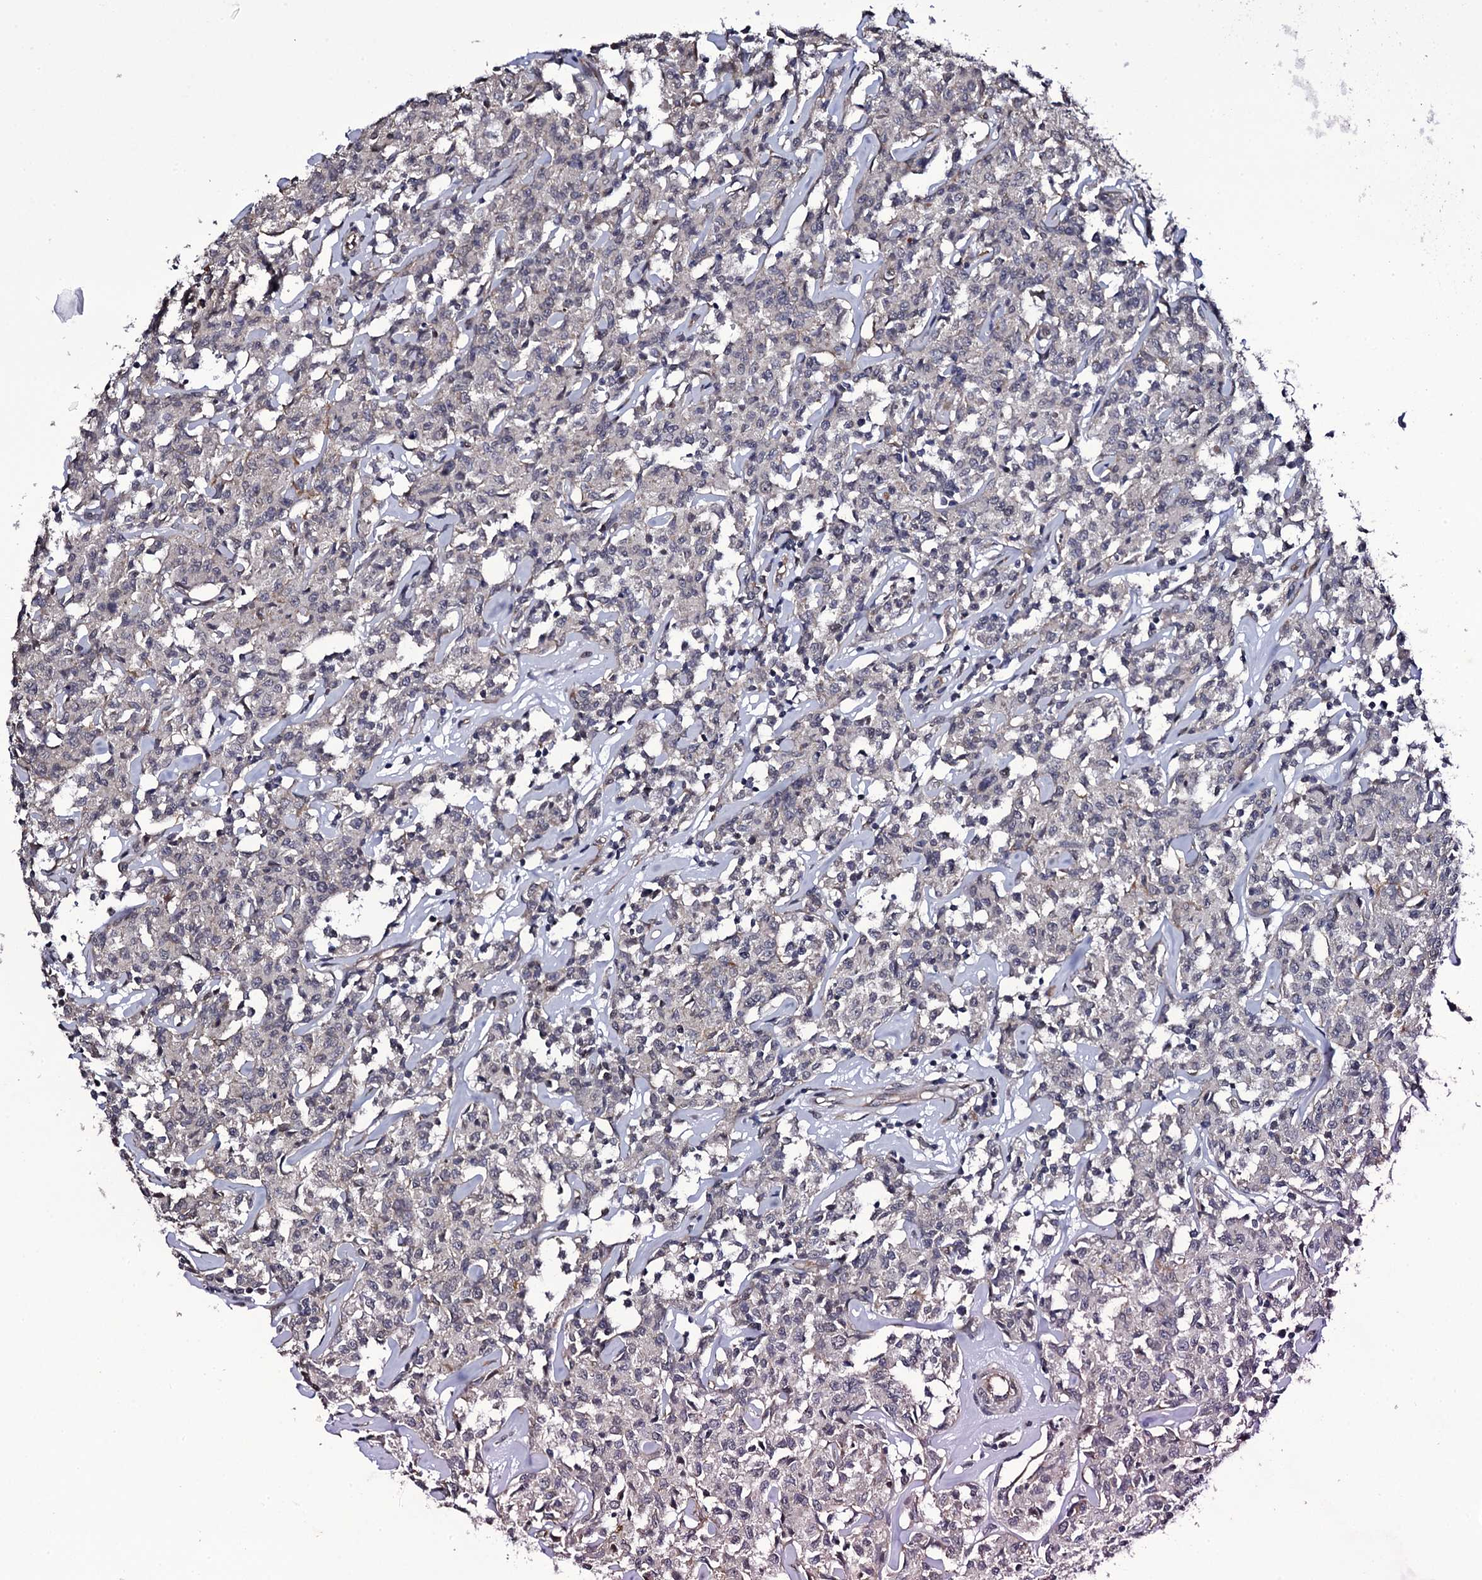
{"staining": {"intensity": "negative", "quantity": "none", "location": "none"}, "tissue": "lymphoma", "cell_type": "Tumor cells", "image_type": "cancer", "snomed": [{"axis": "morphology", "description": "Malignant lymphoma, non-Hodgkin's type, Low grade"}, {"axis": "topography", "description": "Small intestine"}], "caption": "High magnification brightfield microscopy of lymphoma stained with DAB (3,3'-diaminobenzidine) (brown) and counterstained with hematoxylin (blue): tumor cells show no significant staining.", "gene": "GAREM1", "patient": {"sex": "female", "age": 59}}